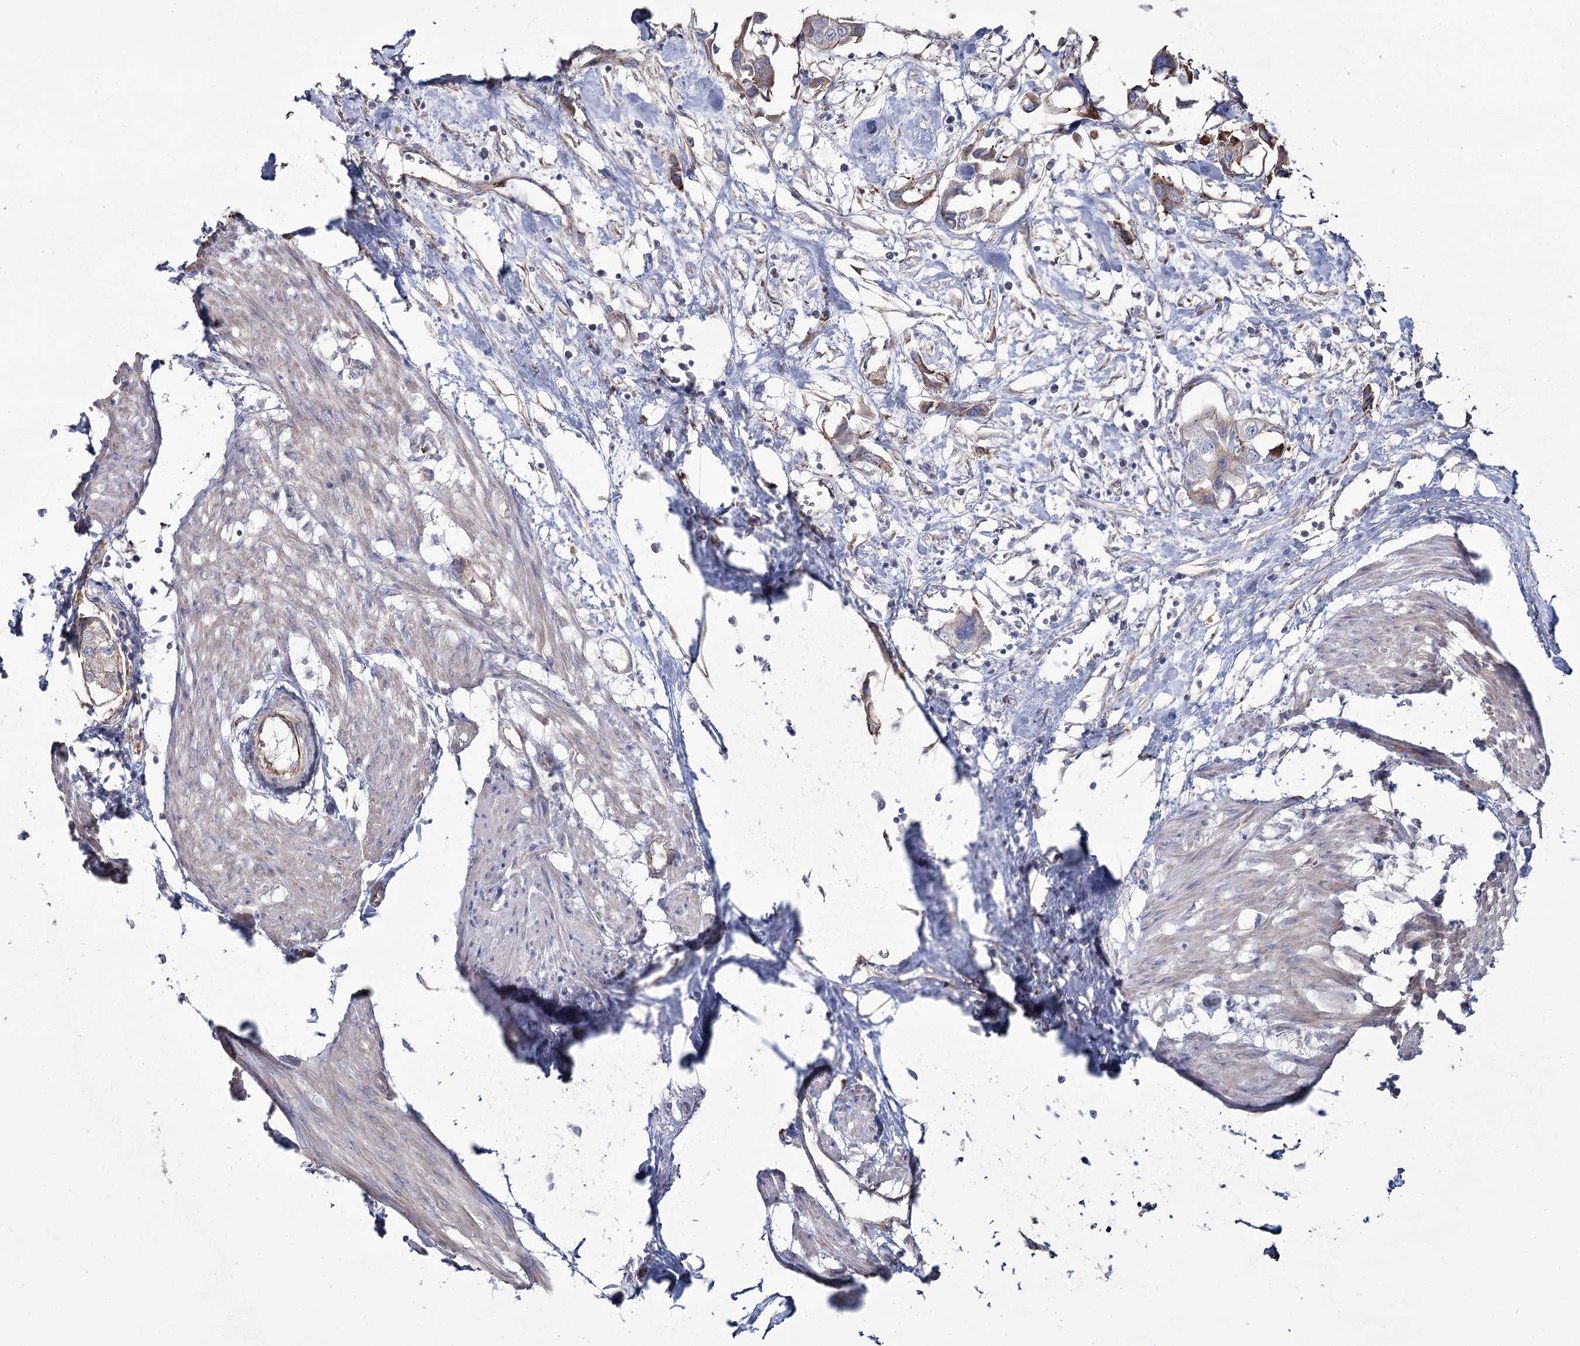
{"staining": {"intensity": "weak", "quantity": "<25%", "location": "cytoplasmic/membranous"}, "tissue": "urothelial cancer", "cell_type": "Tumor cells", "image_type": "cancer", "snomed": [{"axis": "morphology", "description": "Urothelial carcinoma, High grade"}, {"axis": "topography", "description": "Urinary bladder"}], "caption": "Tumor cells are negative for protein expression in human urothelial cancer.", "gene": "ME3", "patient": {"sex": "male", "age": 64}}